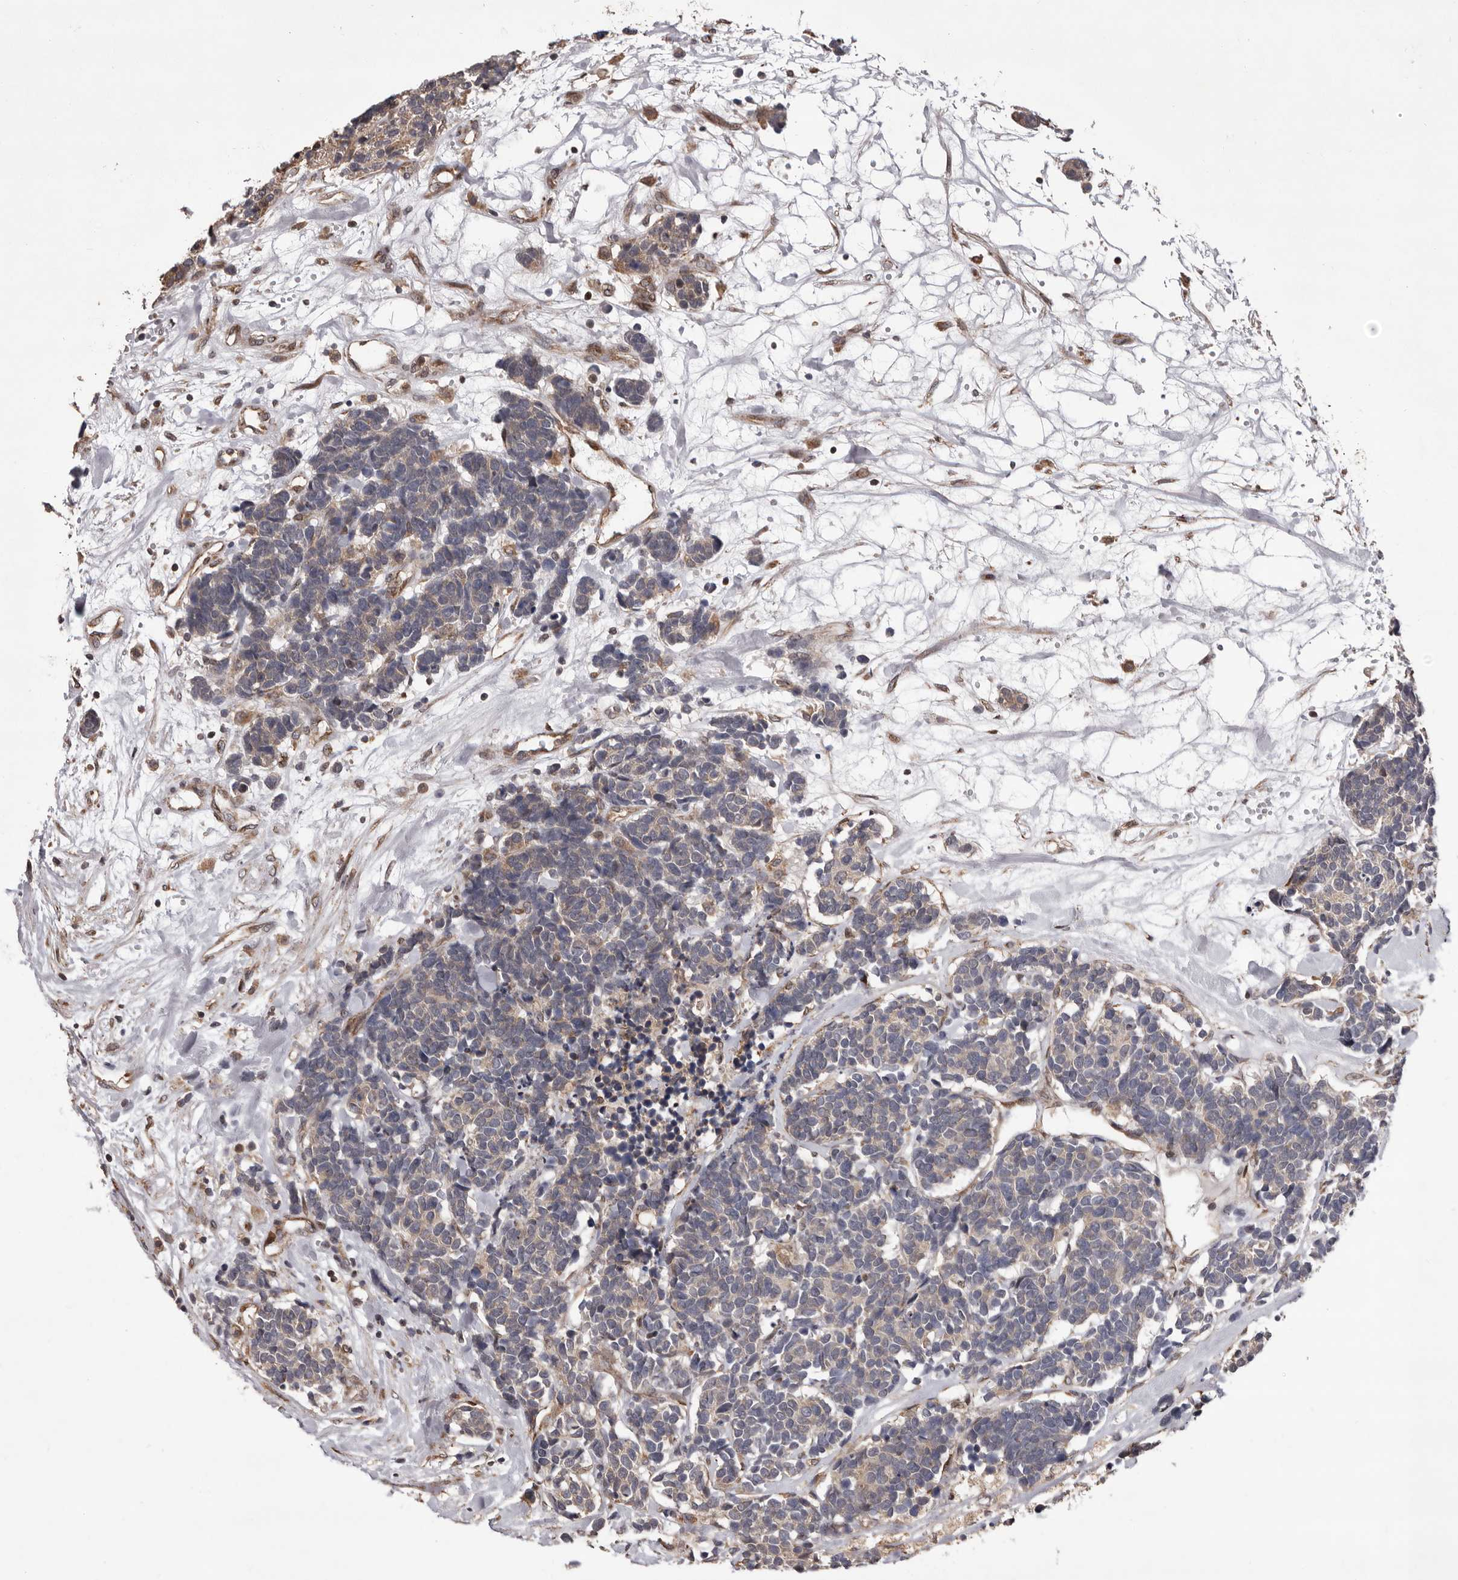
{"staining": {"intensity": "negative", "quantity": "none", "location": "none"}, "tissue": "carcinoid", "cell_type": "Tumor cells", "image_type": "cancer", "snomed": [{"axis": "morphology", "description": "Carcinoma, NOS"}, {"axis": "morphology", "description": "Carcinoid, malignant, NOS"}, {"axis": "topography", "description": "Urinary bladder"}], "caption": "Histopathology image shows no significant protein positivity in tumor cells of malignant carcinoid.", "gene": "GADD45B", "patient": {"sex": "male", "age": 57}}